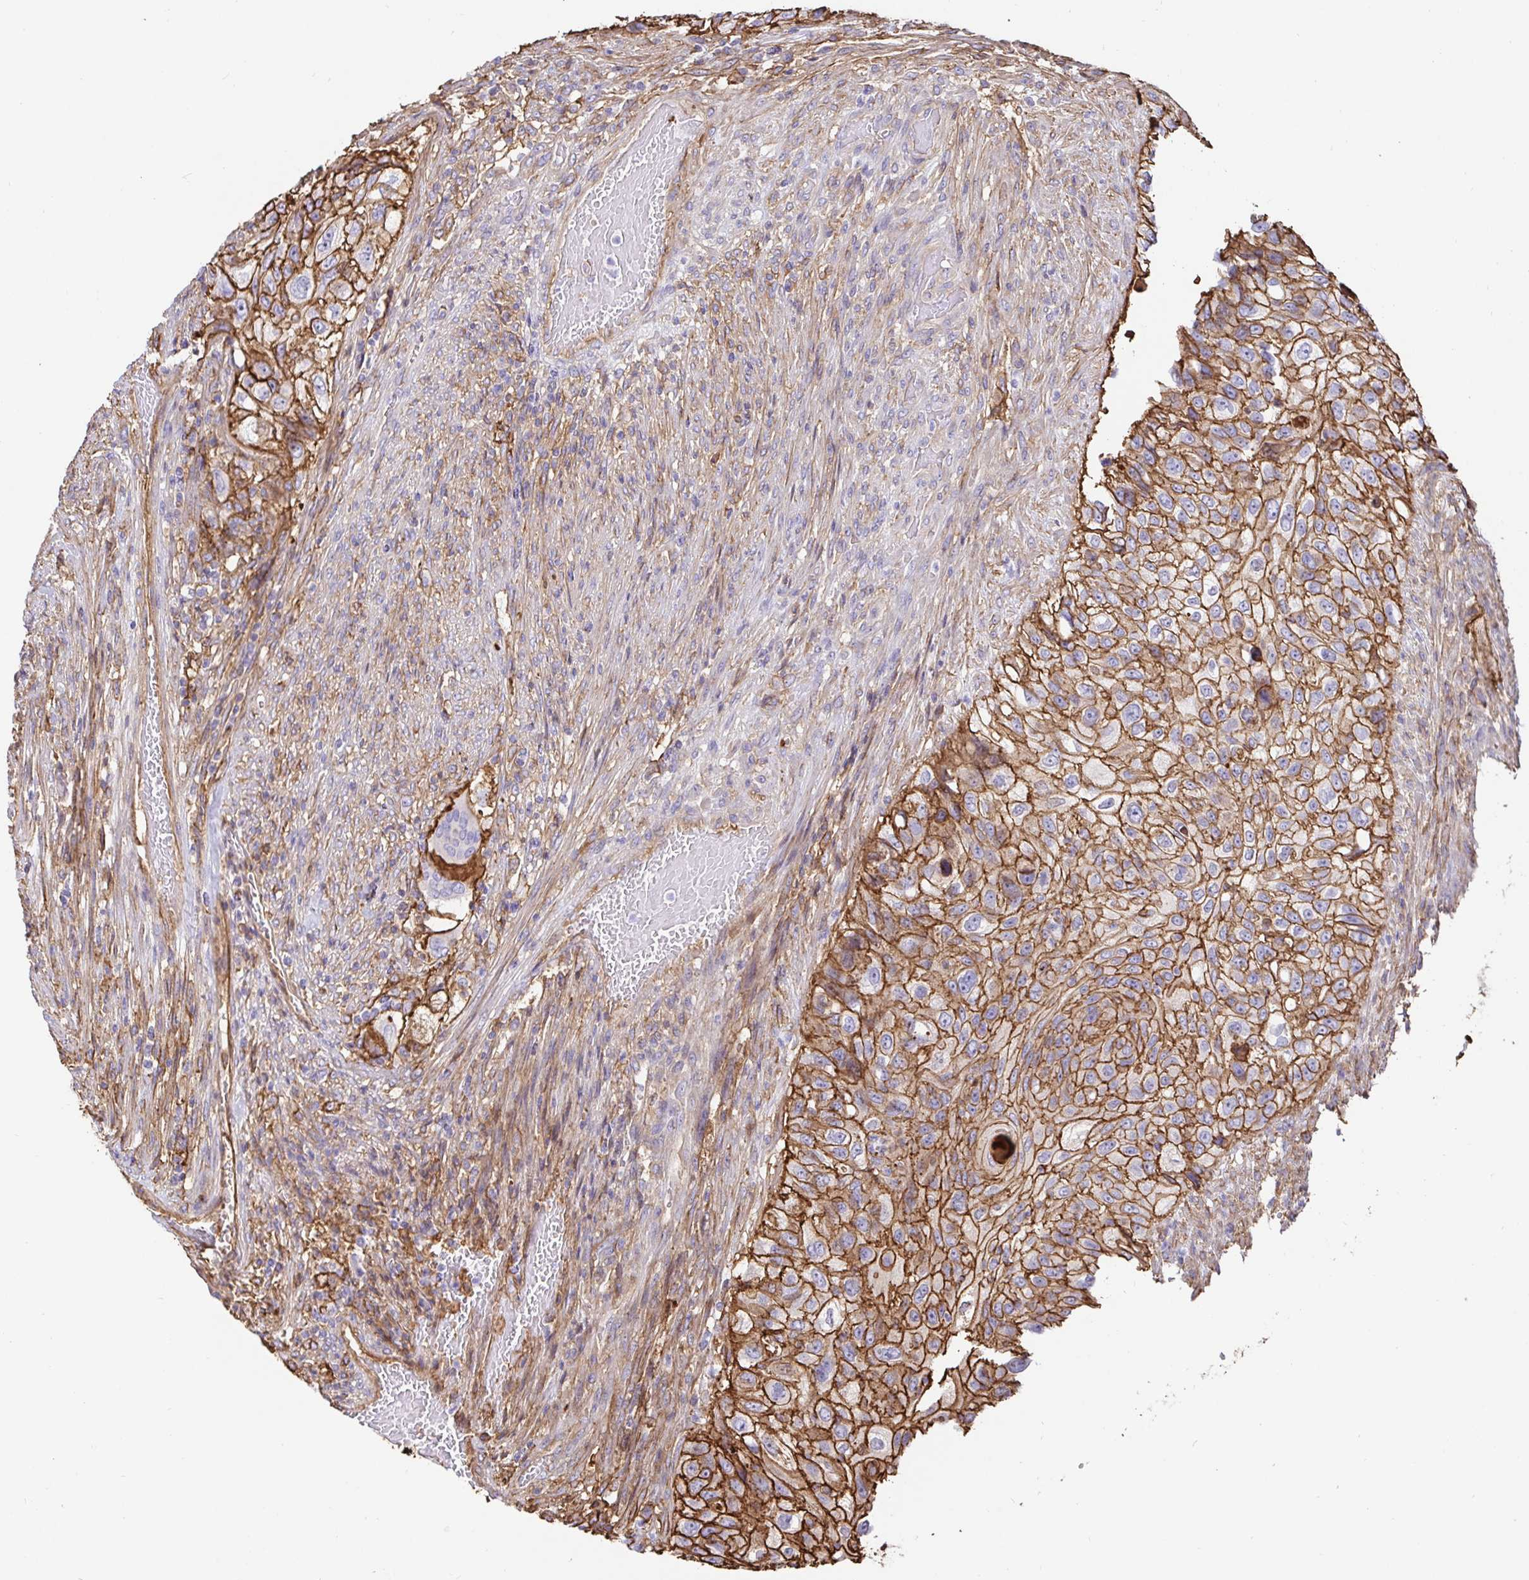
{"staining": {"intensity": "moderate", "quantity": ">75%", "location": "cytoplasmic/membranous"}, "tissue": "urothelial cancer", "cell_type": "Tumor cells", "image_type": "cancer", "snomed": [{"axis": "morphology", "description": "Urothelial carcinoma, High grade"}, {"axis": "topography", "description": "Urinary bladder"}], "caption": "There is medium levels of moderate cytoplasmic/membranous staining in tumor cells of urothelial cancer, as demonstrated by immunohistochemical staining (brown color).", "gene": "ANXA2", "patient": {"sex": "female", "age": 60}}